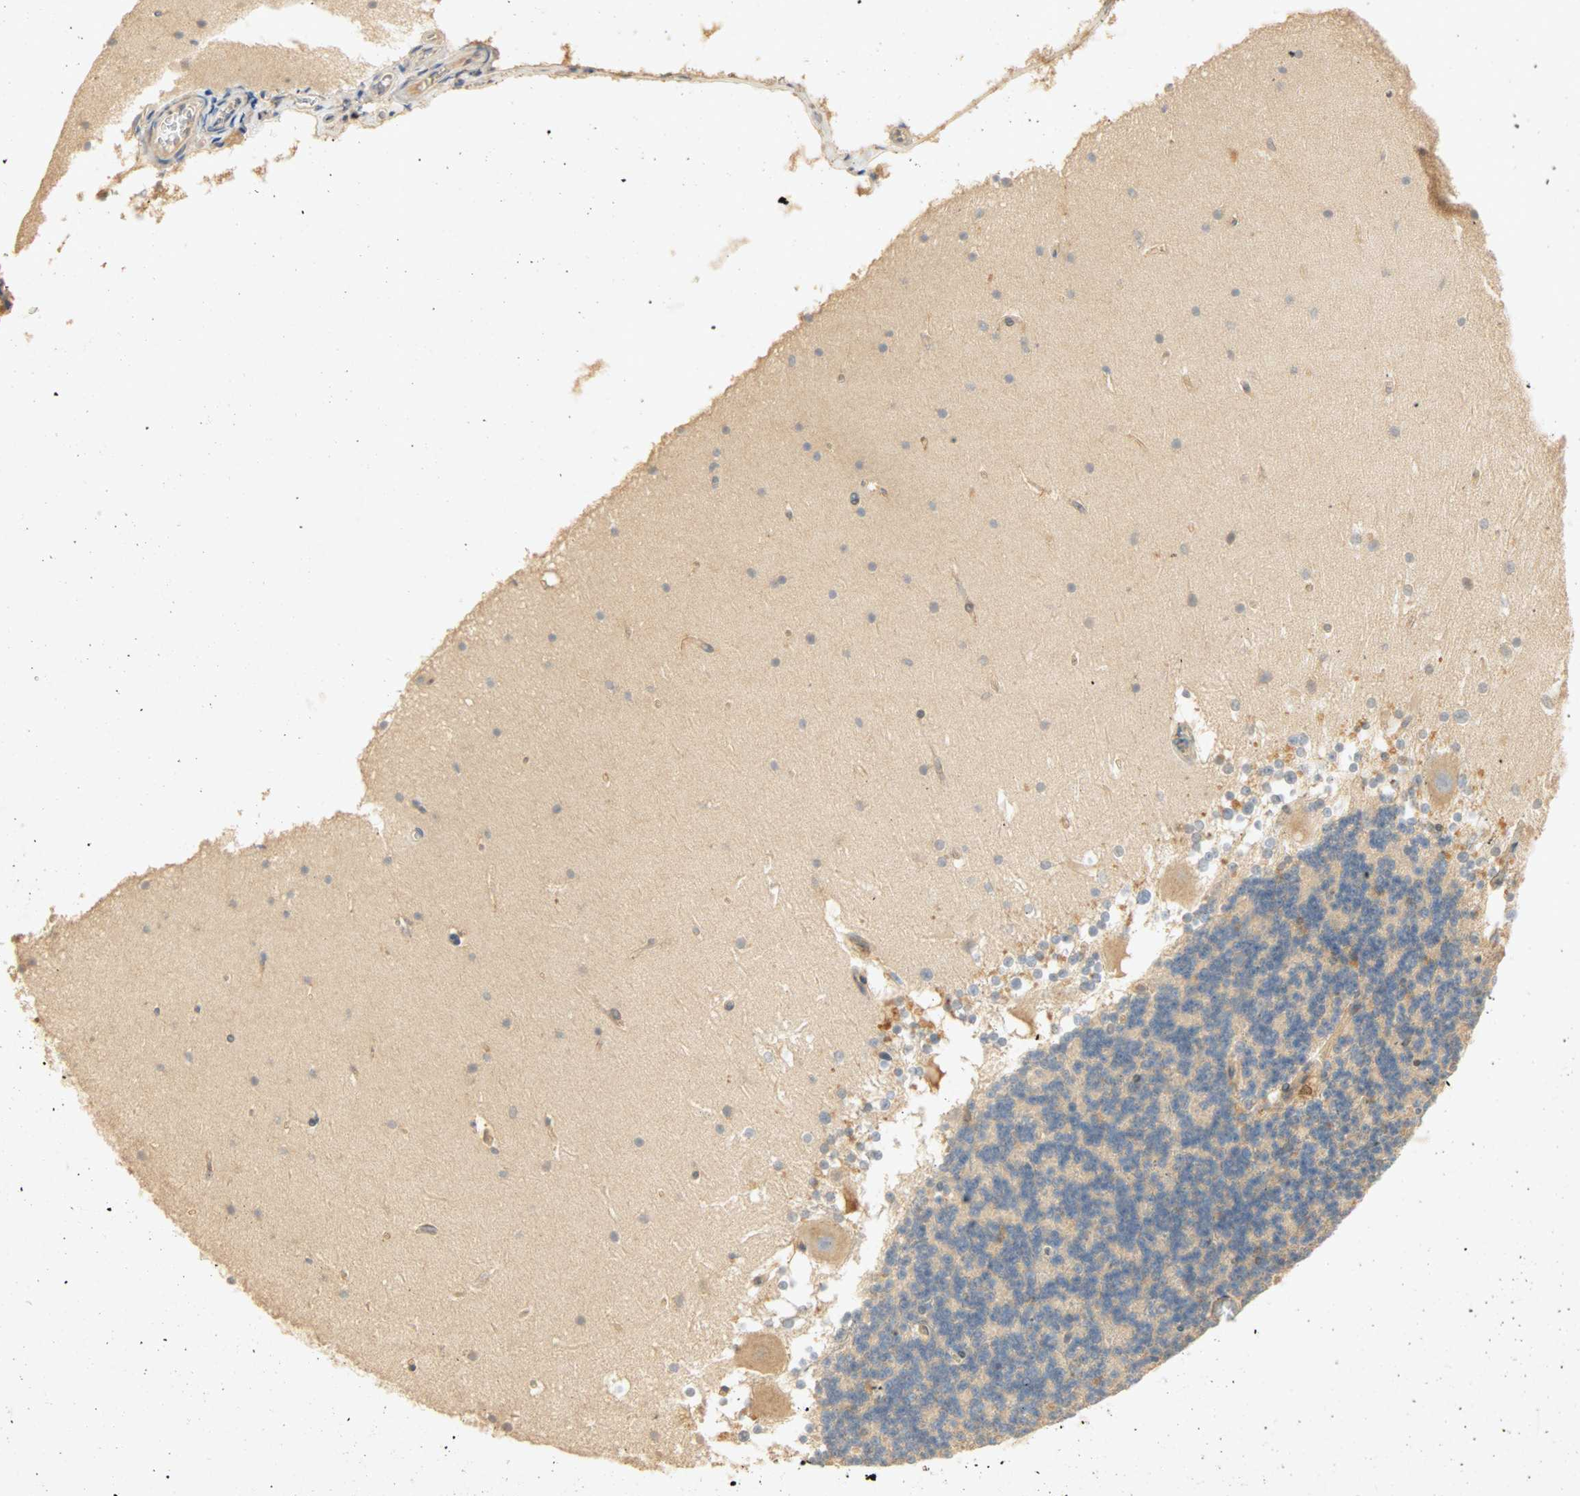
{"staining": {"intensity": "negative", "quantity": "none", "location": "none"}, "tissue": "cerebellum", "cell_type": "Cells in granular layer", "image_type": "normal", "snomed": [{"axis": "morphology", "description": "Normal tissue, NOS"}, {"axis": "topography", "description": "Cerebellum"}], "caption": "Immunohistochemistry image of unremarkable cerebellum: cerebellum stained with DAB shows no significant protein positivity in cells in granular layer. (DAB (3,3'-diaminobenzidine) immunohistochemistry (IHC), high magnification).", "gene": "SELENBP1", "patient": {"sex": "female", "age": 19}}